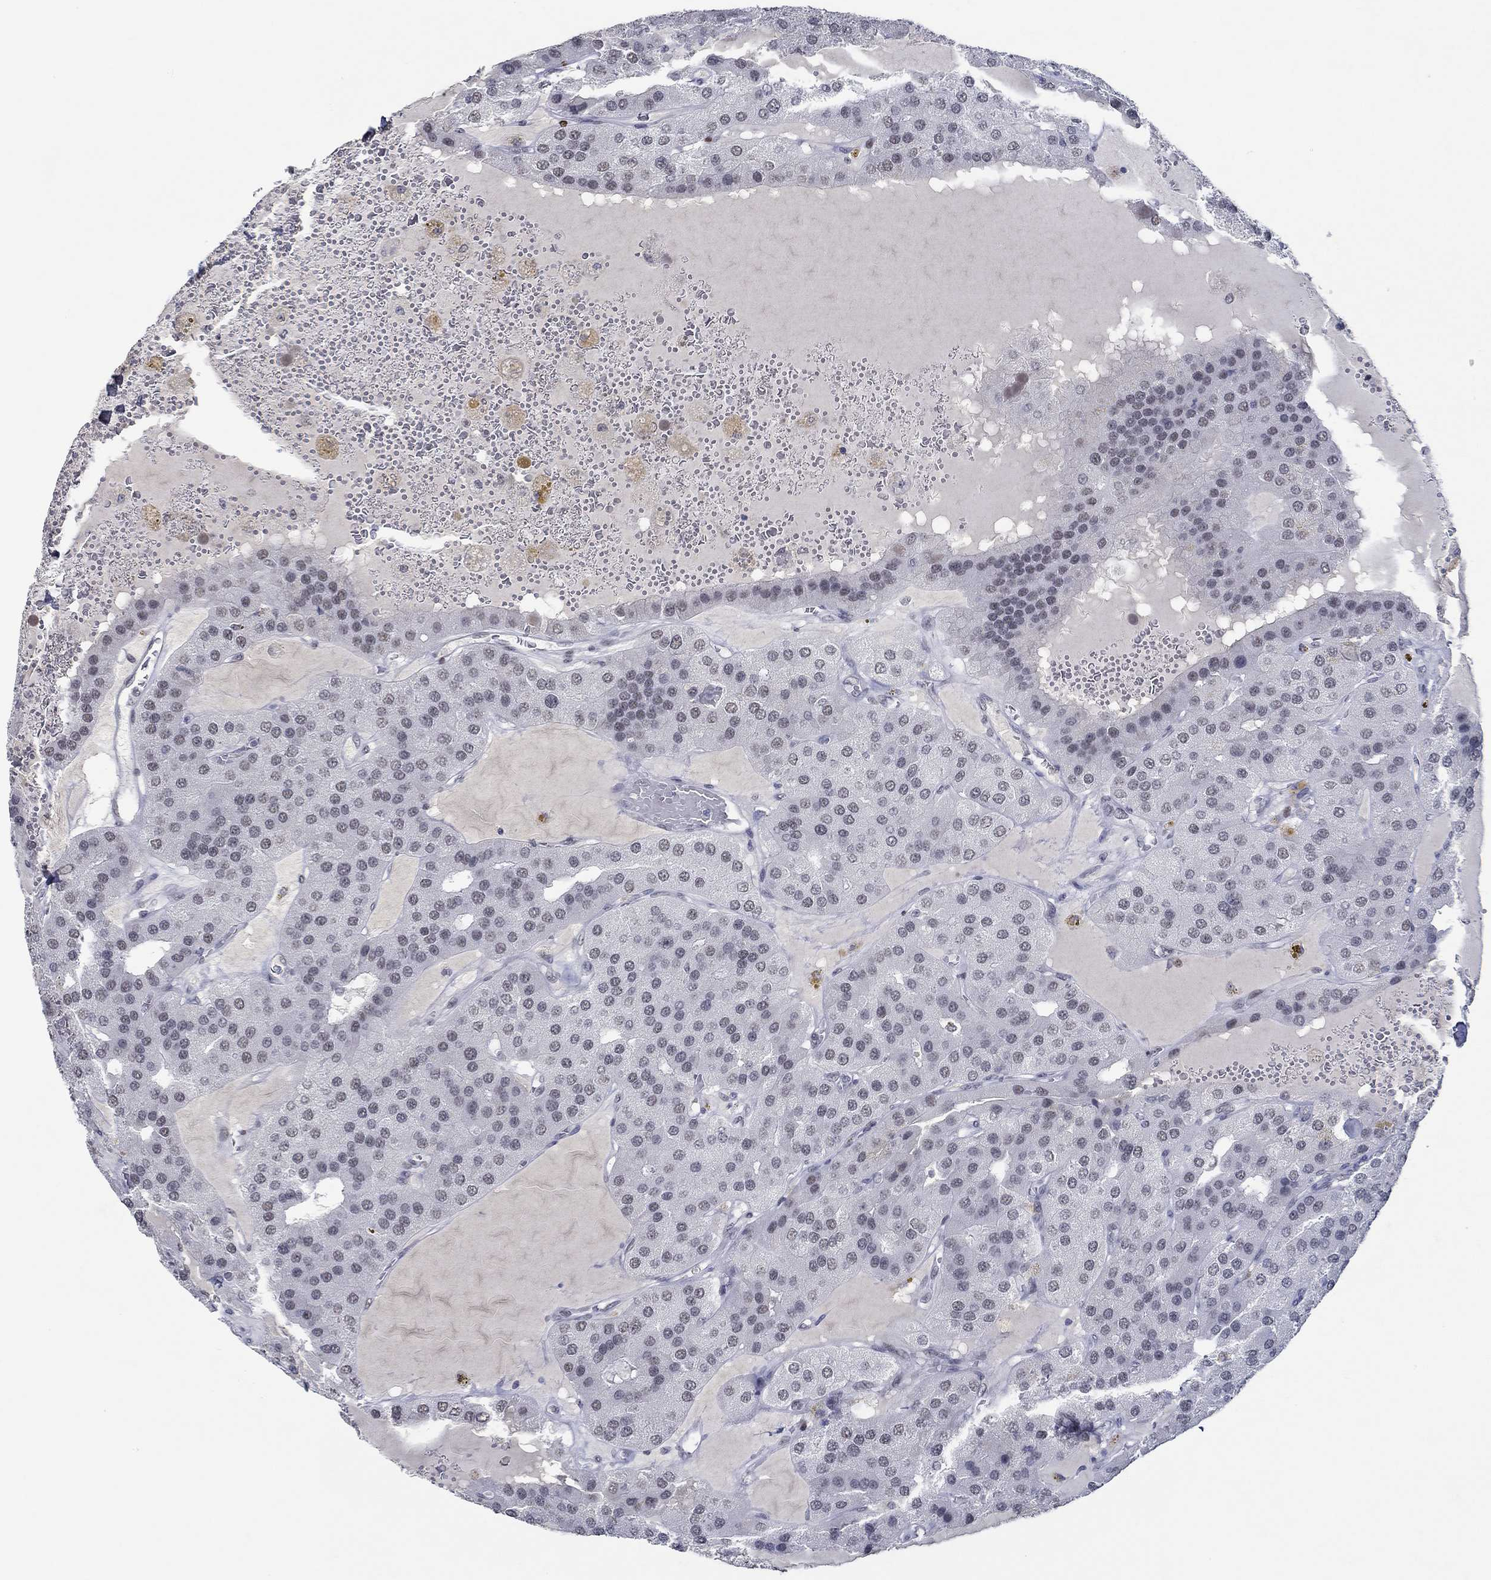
{"staining": {"intensity": "negative", "quantity": "none", "location": "none"}, "tissue": "parathyroid gland", "cell_type": "Glandular cells", "image_type": "normal", "snomed": [{"axis": "morphology", "description": "Normal tissue, NOS"}, {"axis": "morphology", "description": "Adenoma, NOS"}, {"axis": "topography", "description": "Parathyroid gland"}], "caption": "IHC micrograph of unremarkable parathyroid gland: parathyroid gland stained with DAB (3,3'-diaminobenzidine) reveals no significant protein expression in glandular cells.", "gene": "GATA2", "patient": {"sex": "female", "age": 86}}